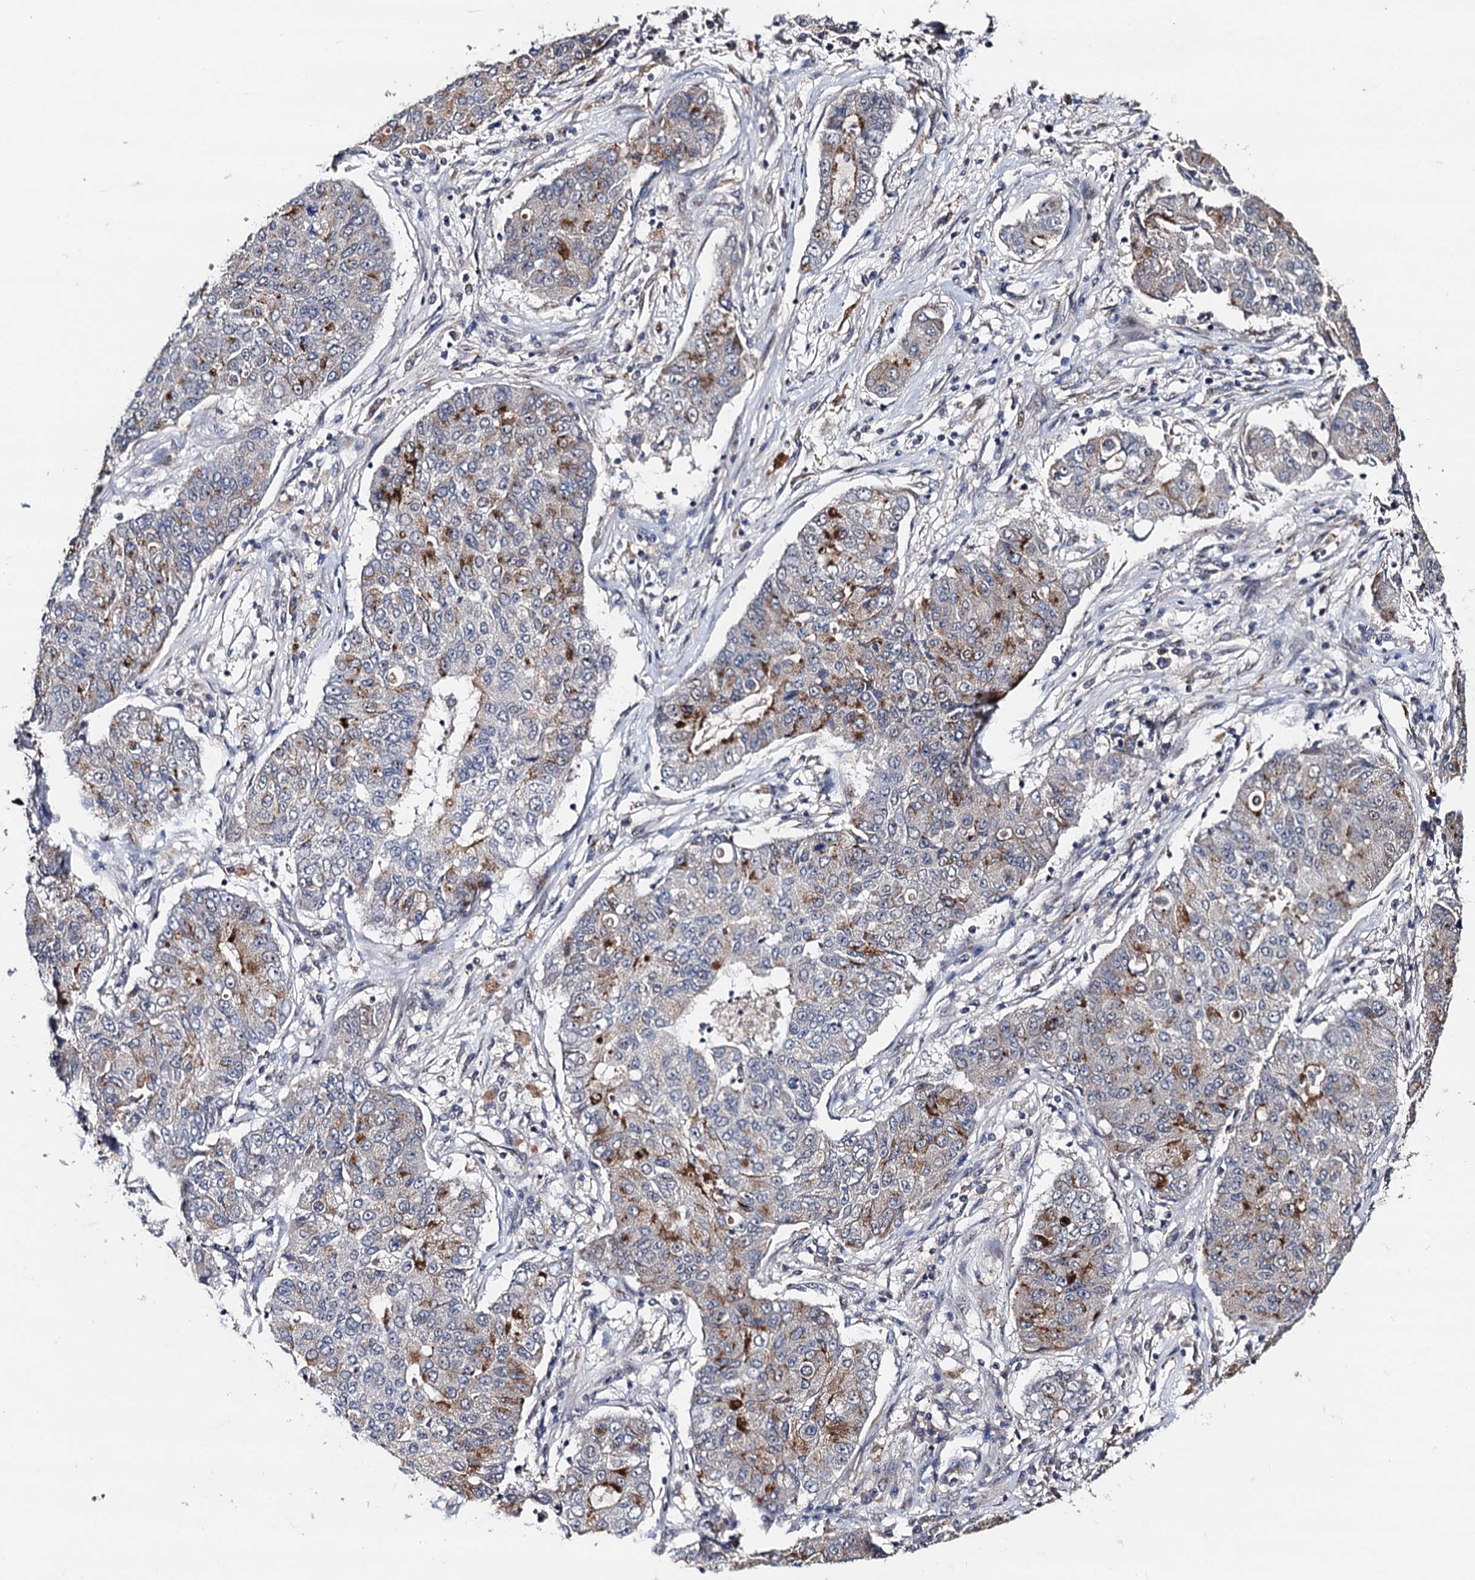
{"staining": {"intensity": "strong", "quantity": "25%-75%", "location": "cytoplasmic/membranous"}, "tissue": "lung cancer", "cell_type": "Tumor cells", "image_type": "cancer", "snomed": [{"axis": "morphology", "description": "Squamous cell carcinoma, NOS"}, {"axis": "topography", "description": "Lung"}], "caption": "About 25%-75% of tumor cells in human lung cancer (squamous cell carcinoma) show strong cytoplasmic/membranous protein expression as visualized by brown immunohistochemical staining.", "gene": "PPTC7", "patient": {"sex": "male", "age": 74}}